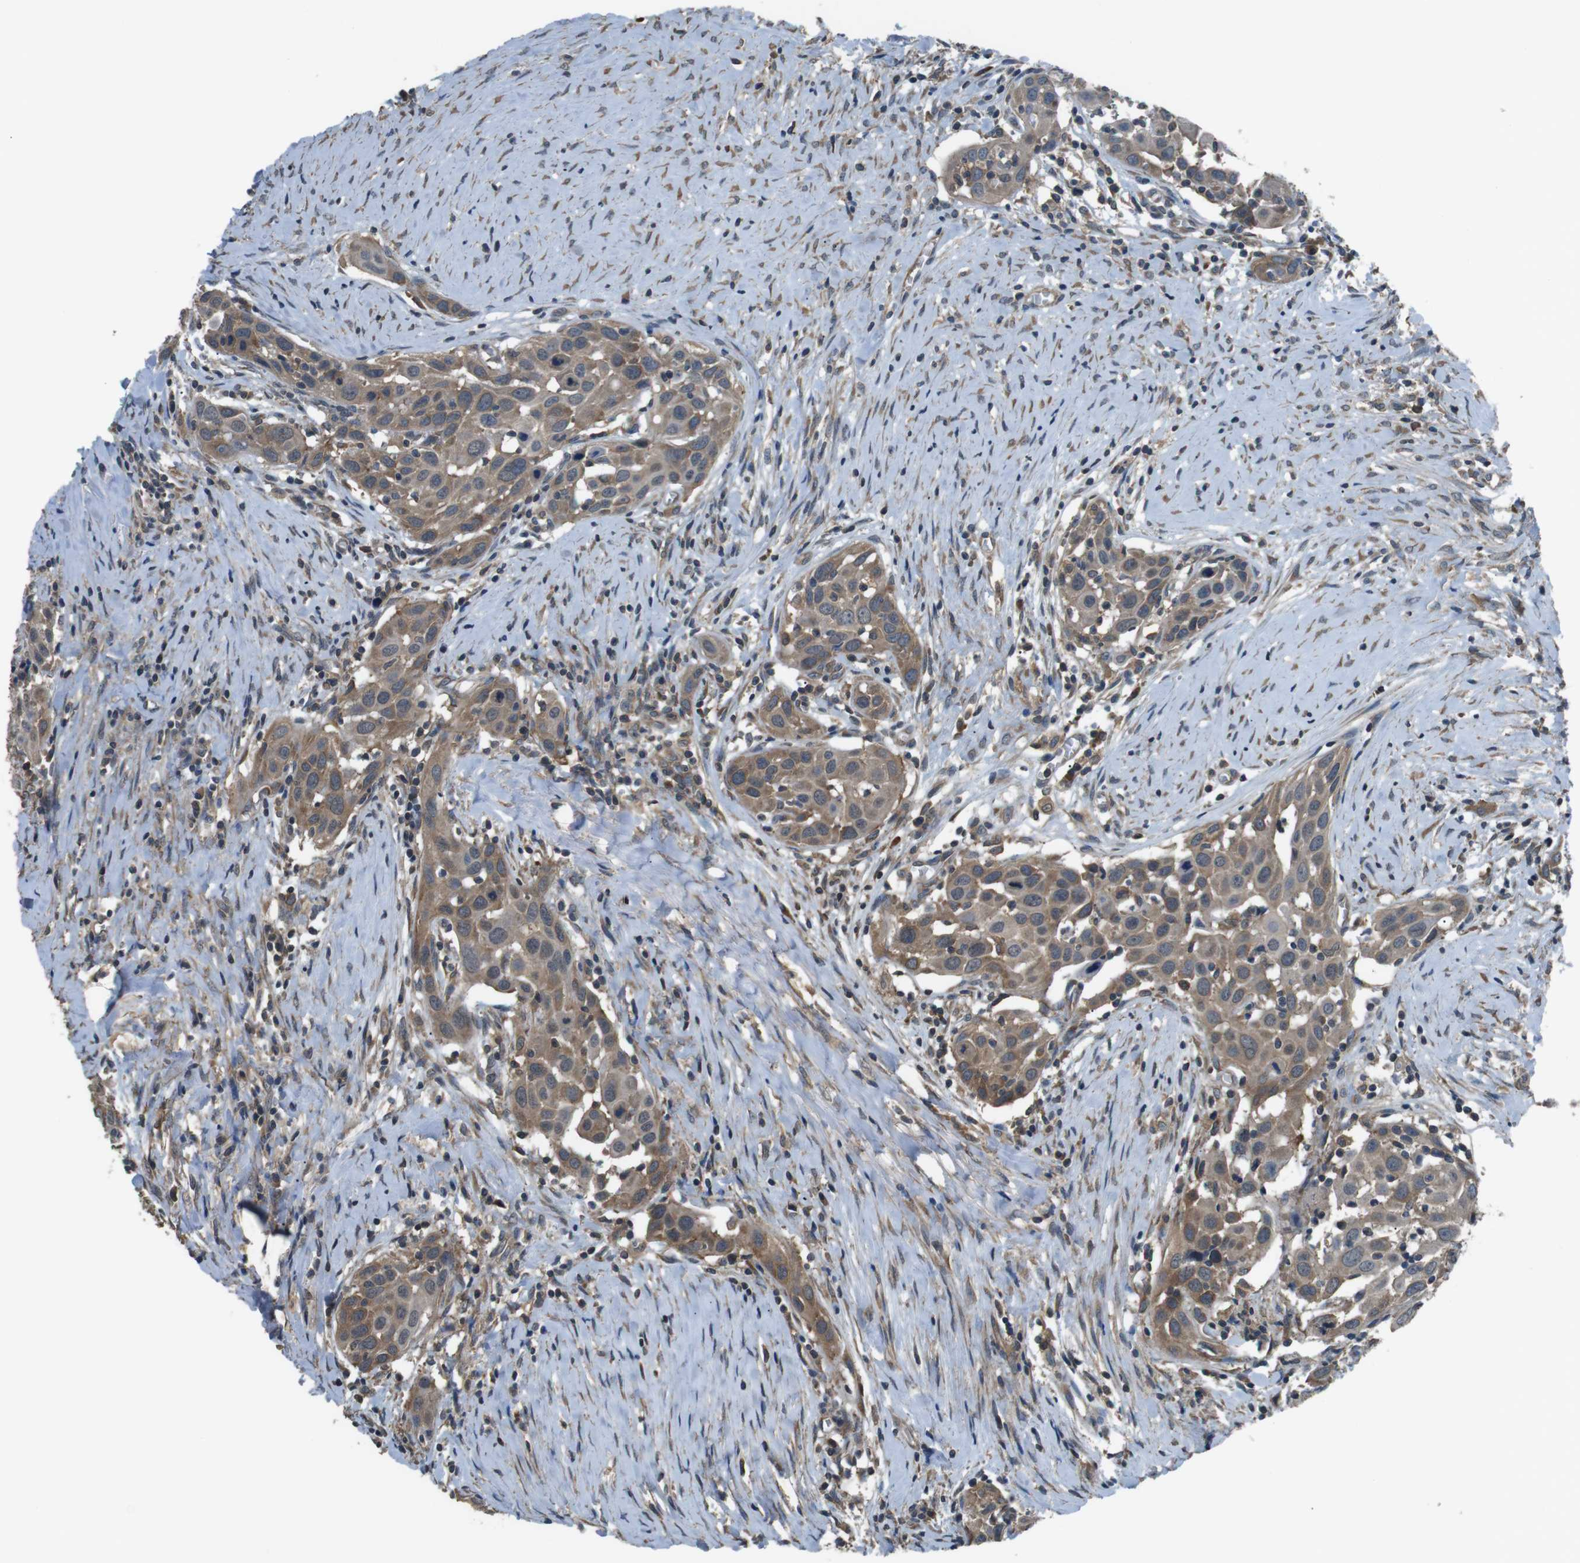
{"staining": {"intensity": "moderate", "quantity": ">75%", "location": "cytoplasmic/membranous"}, "tissue": "head and neck cancer", "cell_type": "Tumor cells", "image_type": "cancer", "snomed": [{"axis": "morphology", "description": "Squamous cell carcinoma, NOS"}, {"axis": "topography", "description": "Oral tissue"}, {"axis": "topography", "description": "Head-Neck"}], "caption": "Tumor cells show medium levels of moderate cytoplasmic/membranous staining in about >75% of cells in human head and neck squamous cell carcinoma.", "gene": "FUT2", "patient": {"sex": "female", "age": 50}}